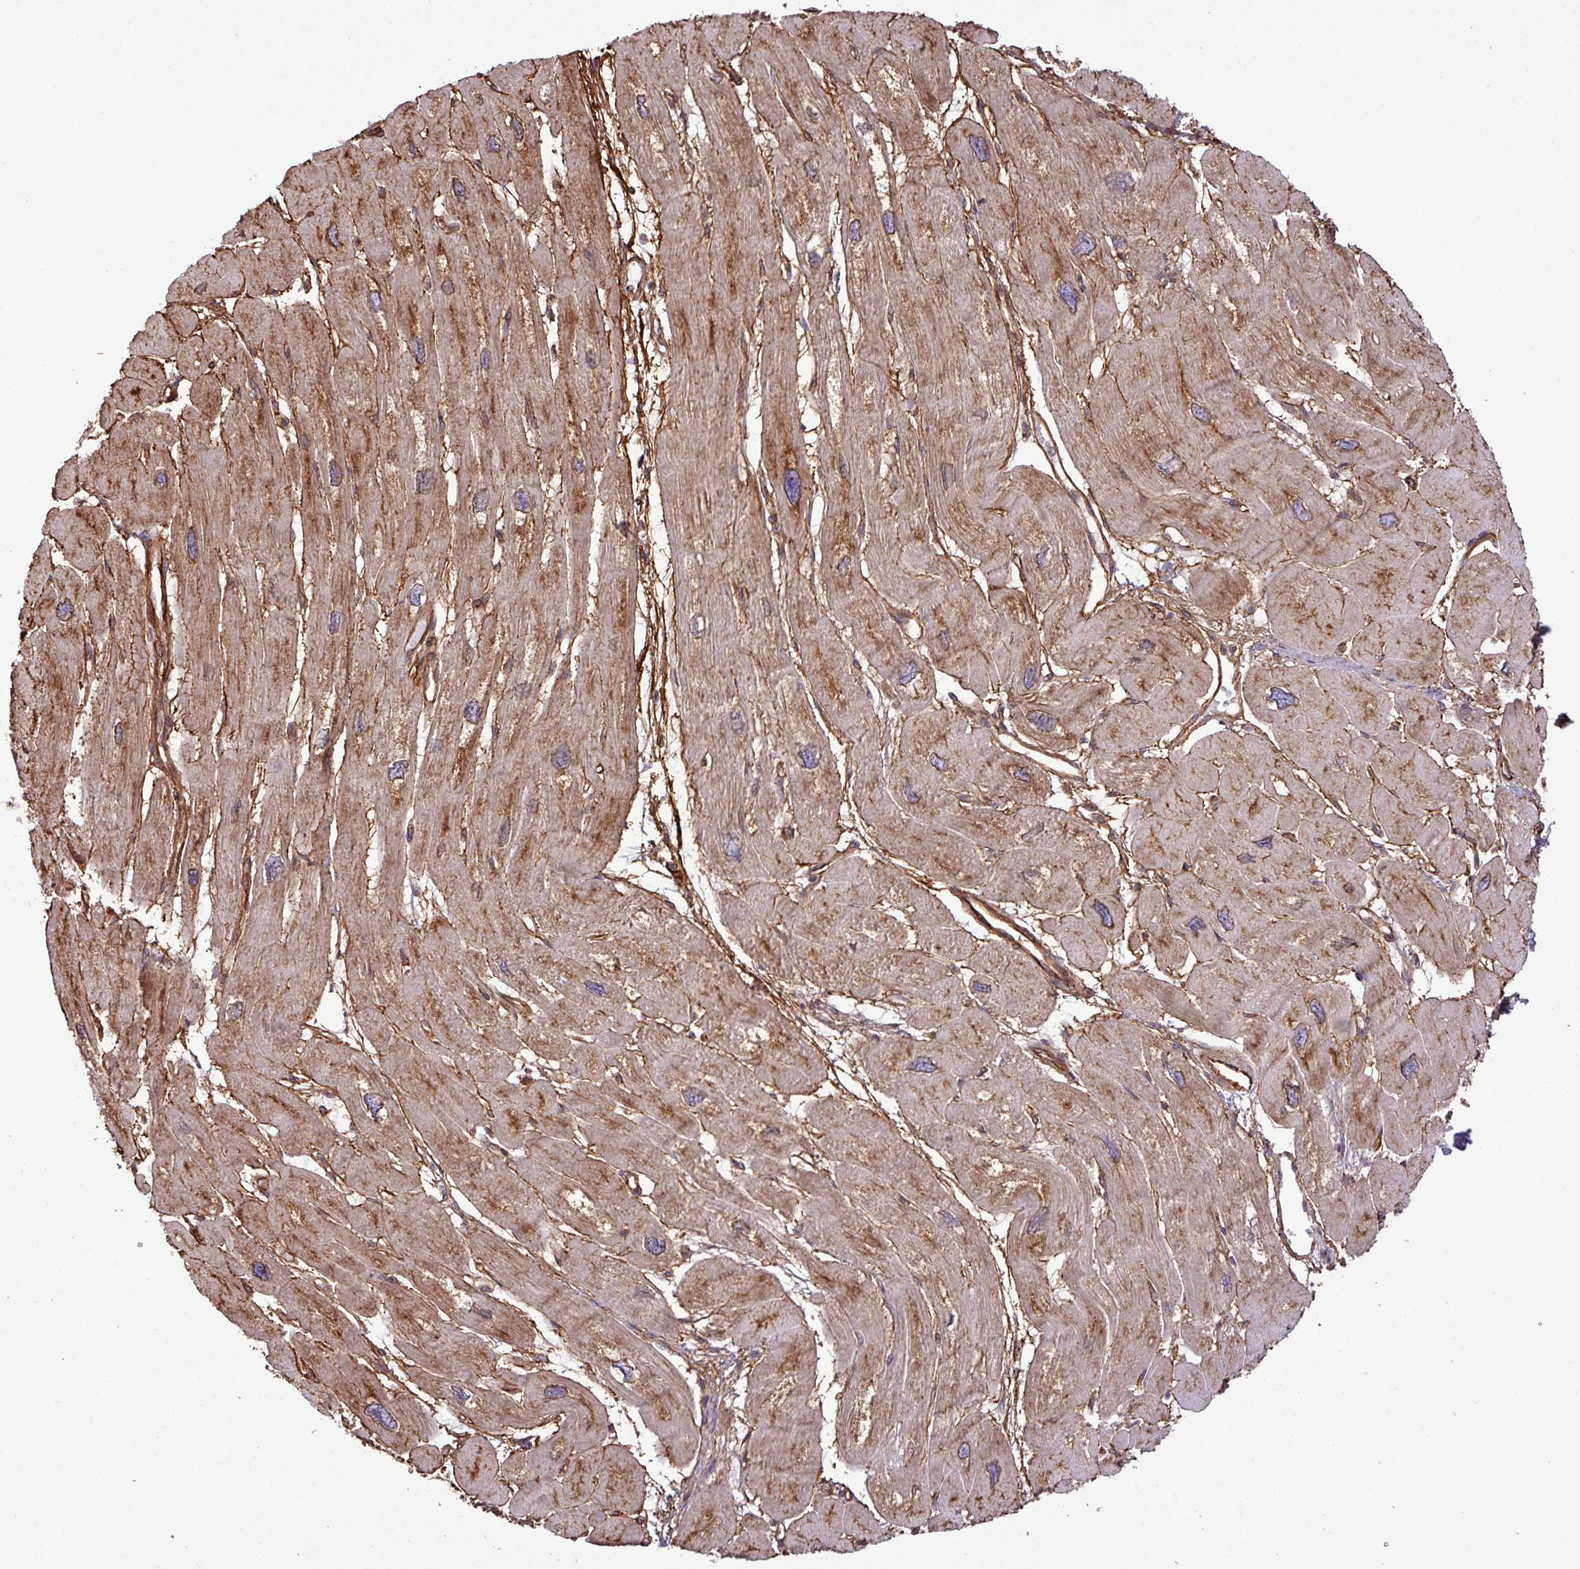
{"staining": {"intensity": "moderate", "quantity": "25%-75%", "location": "cytoplasmic/membranous"}, "tissue": "heart muscle", "cell_type": "Cardiomyocytes", "image_type": "normal", "snomed": [{"axis": "morphology", "description": "Normal tissue, NOS"}, {"axis": "topography", "description": "Heart"}], "caption": "Cardiomyocytes exhibit medium levels of moderate cytoplasmic/membranous staining in approximately 25%-75% of cells in unremarkable heart muscle. The staining is performed using DAB (3,3'-diaminobenzidine) brown chromogen to label protein expression. The nuclei are counter-stained blue using hematoxylin.", "gene": "ZNF300", "patient": {"sex": "male", "age": 42}}